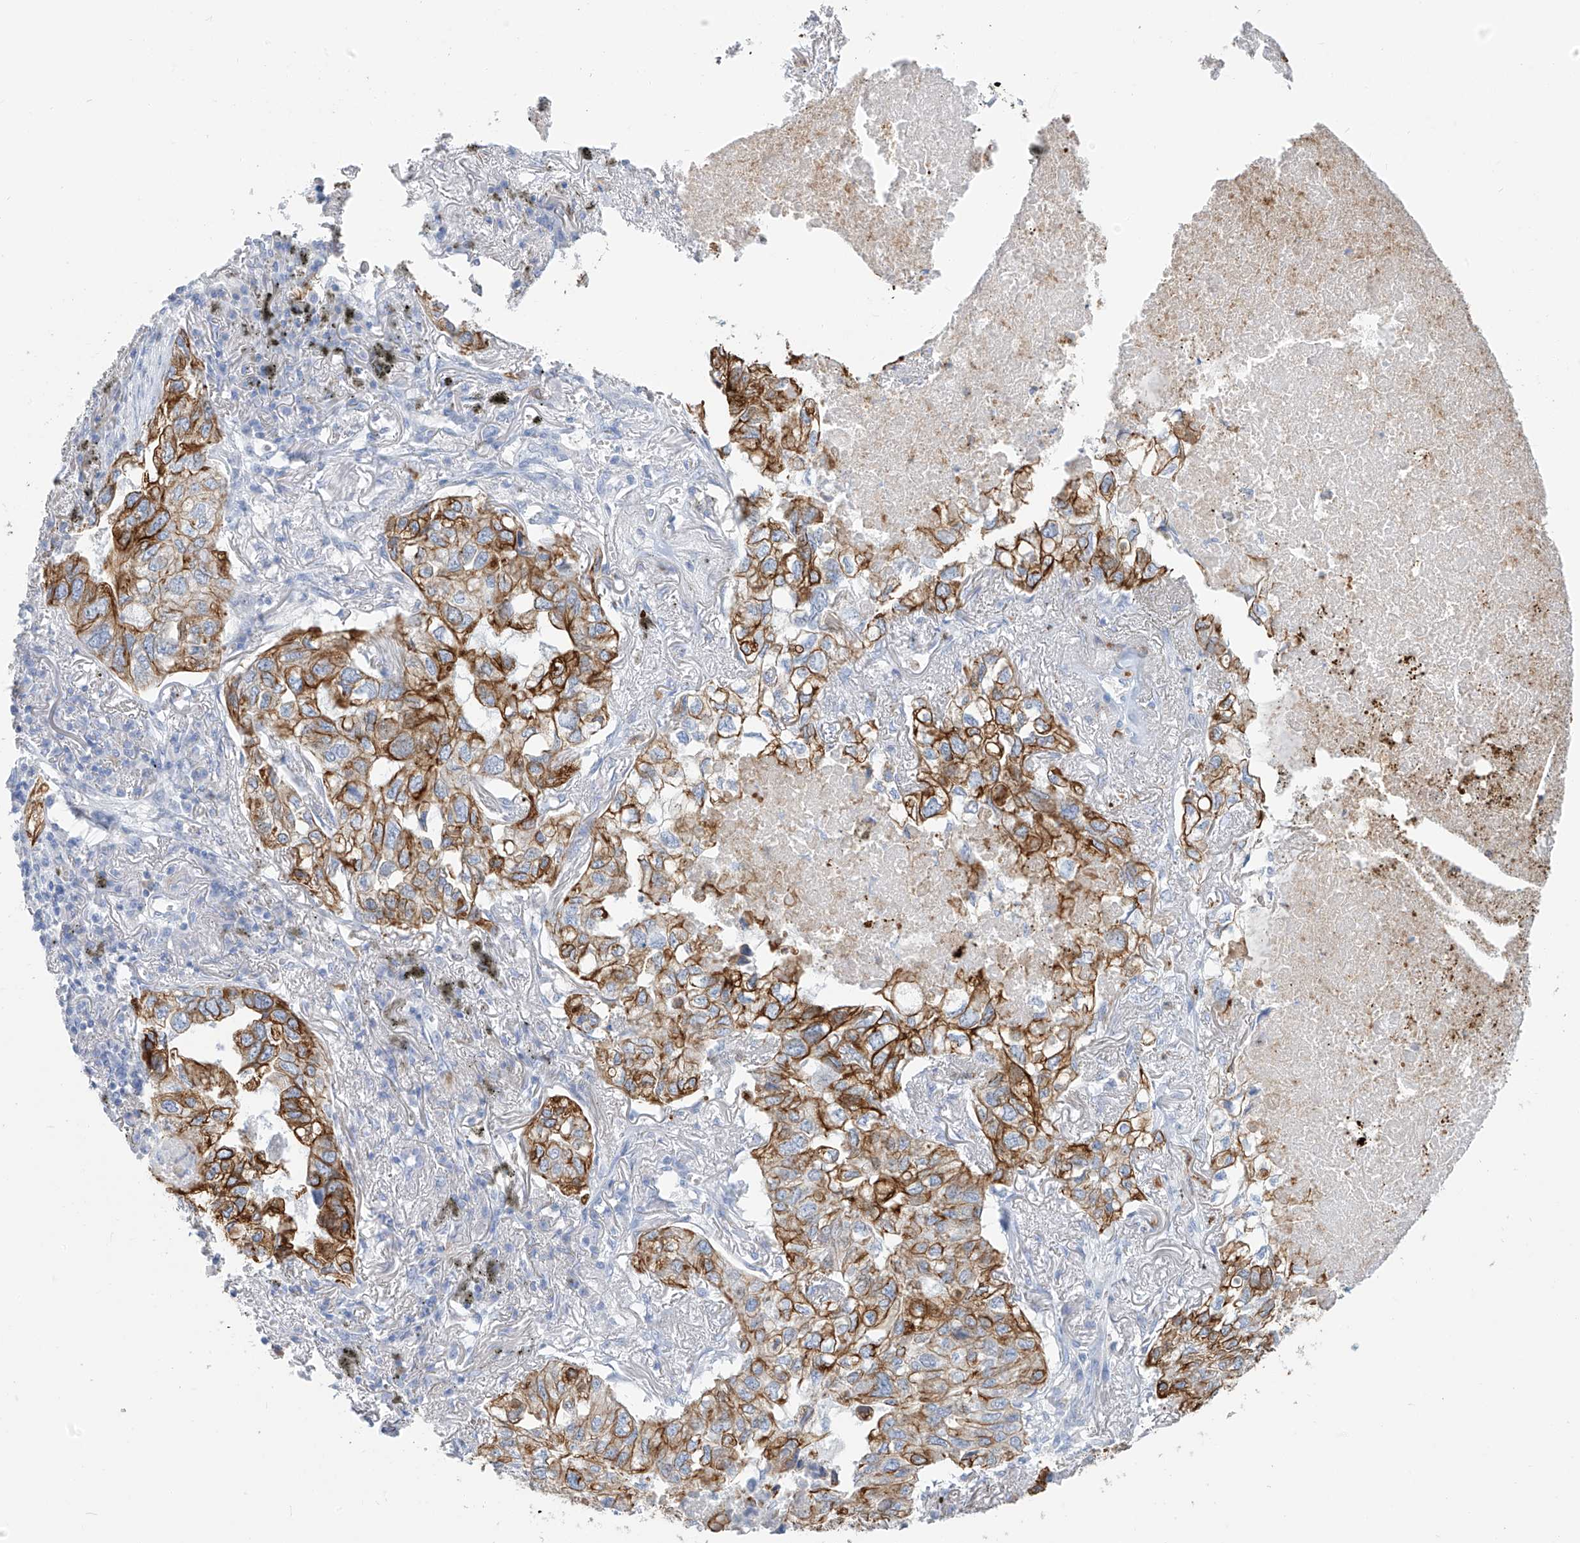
{"staining": {"intensity": "moderate", "quantity": "25%-75%", "location": "cytoplasmic/membranous"}, "tissue": "lung cancer", "cell_type": "Tumor cells", "image_type": "cancer", "snomed": [{"axis": "morphology", "description": "Adenocarcinoma, NOS"}, {"axis": "topography", "description": "Lung"}], "caption": "Tumor cells exhibit medium levels of moderate cytoplasmic/membranous staining in approximately 25%-75% of cells in lung cancer. (DAB (3,3'-diaminobenzidine) IHC with brightfield microscopy, high magnification).", "gene": "PAFAH1B3", "patient": {"sex": "male", "age": 65}}